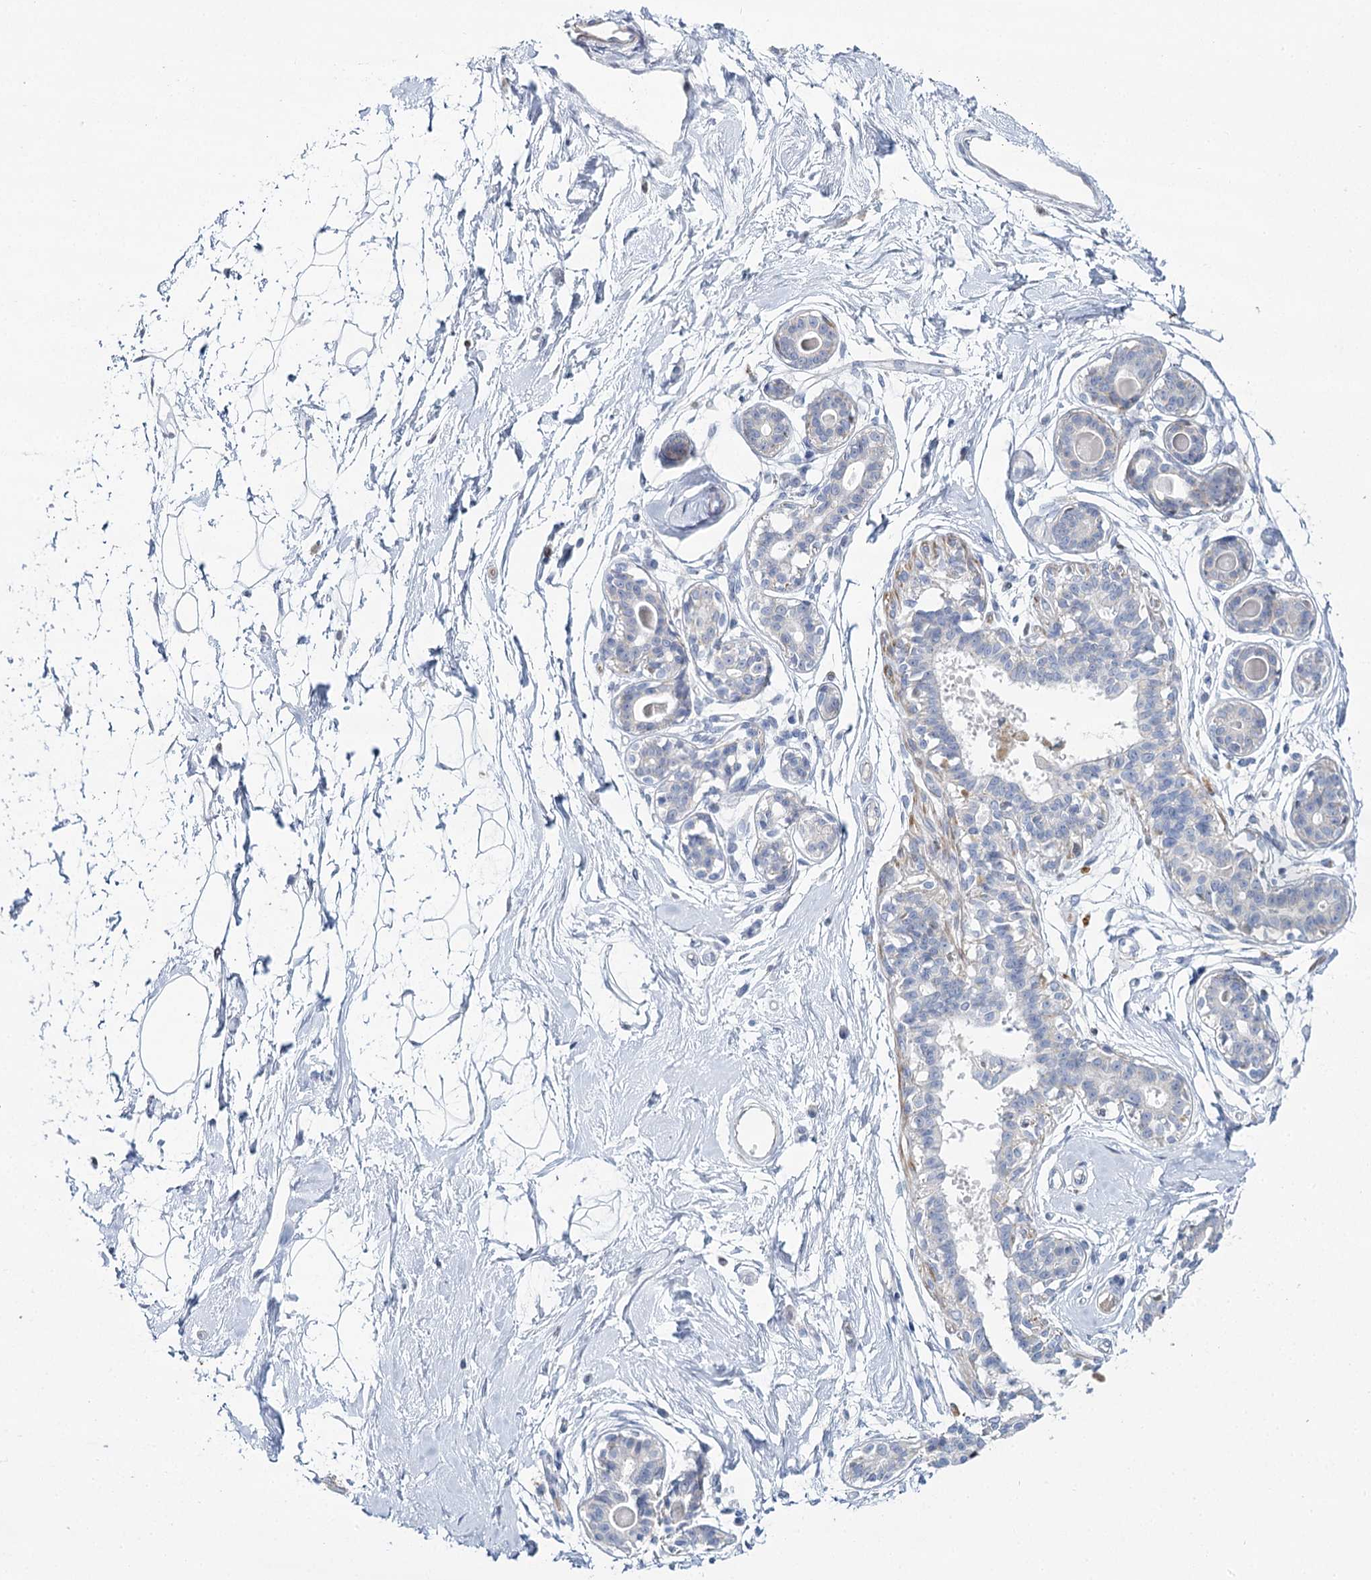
{"staining": {"intensity": "negative", "quantity": "none", "location": "none"}, "tissue": "breast", "cell_type": "Adipocytes", "image_type": "normal", "snomed": [{"axis": "morphology", "description": "Normal tissue, NOS"}, {"axis": "topography", "description": "Breast"}], "caption": "This histopathology image is of unremarkable breast stained with IHC to label a protein in brown with the nuclei are counter-stained blue. There is no expression in adipocytes.", "gene": "IGSF3", "patient": {"sex": "female", "age": 45}}